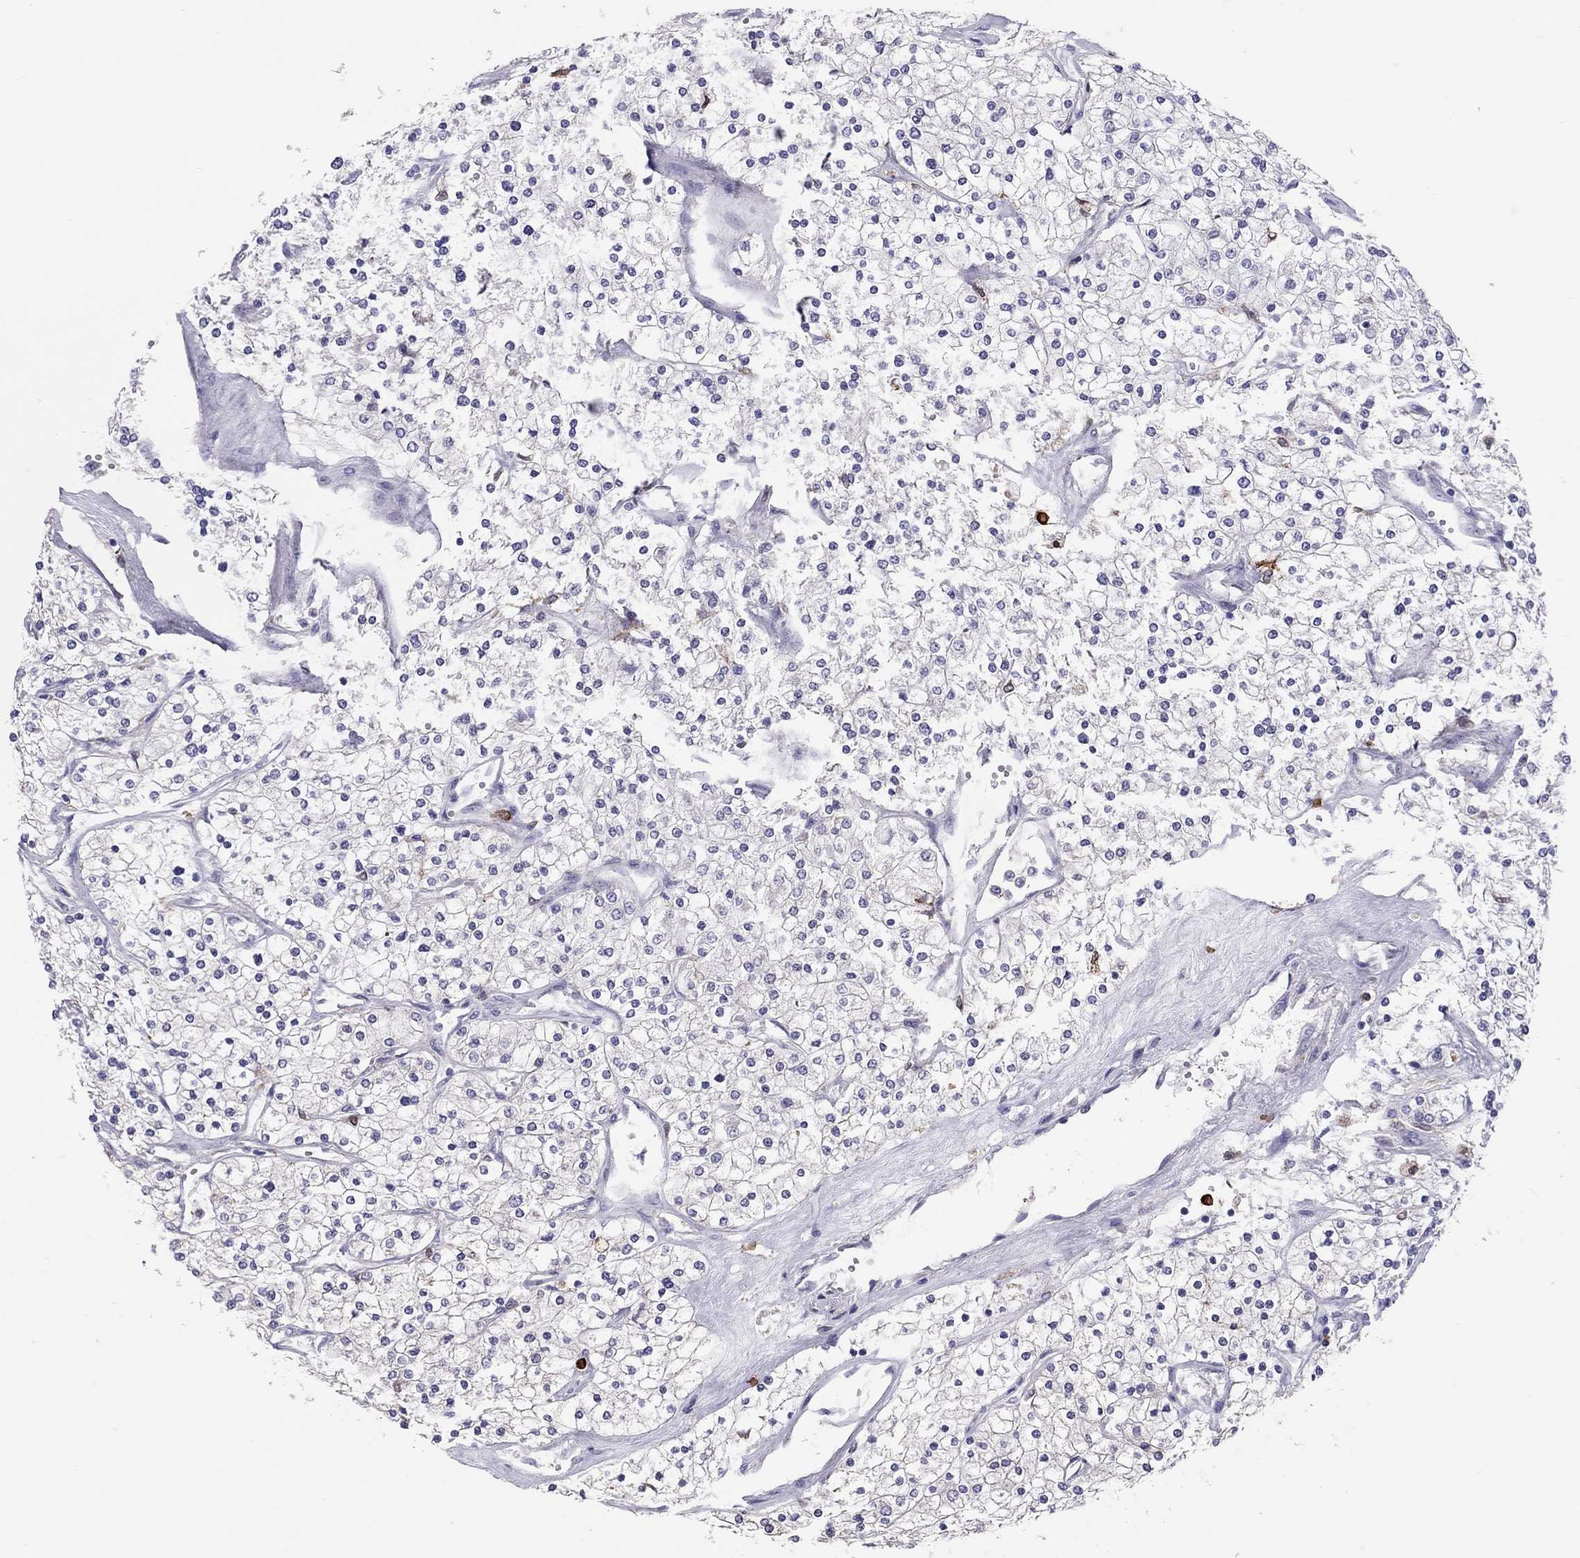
{"staining": {"intensity": "negative", "quantity": "none", "location": "none"}, "tissue": "renal cancer", "cell_type": "Tumor cells", "image_type": "cancer", "snomed": [{"axis": "morphology", "description": "Adenocarcinoma, NOS"}, {"axis": "topography", "description": "Kidney"}], "caption": "This is an IHC micrograph of adenocarcinoma (renal). There is no expression in tumor cells.", "gene": "ADORA2A", "patient": {"sex": "male", "age": 80}}